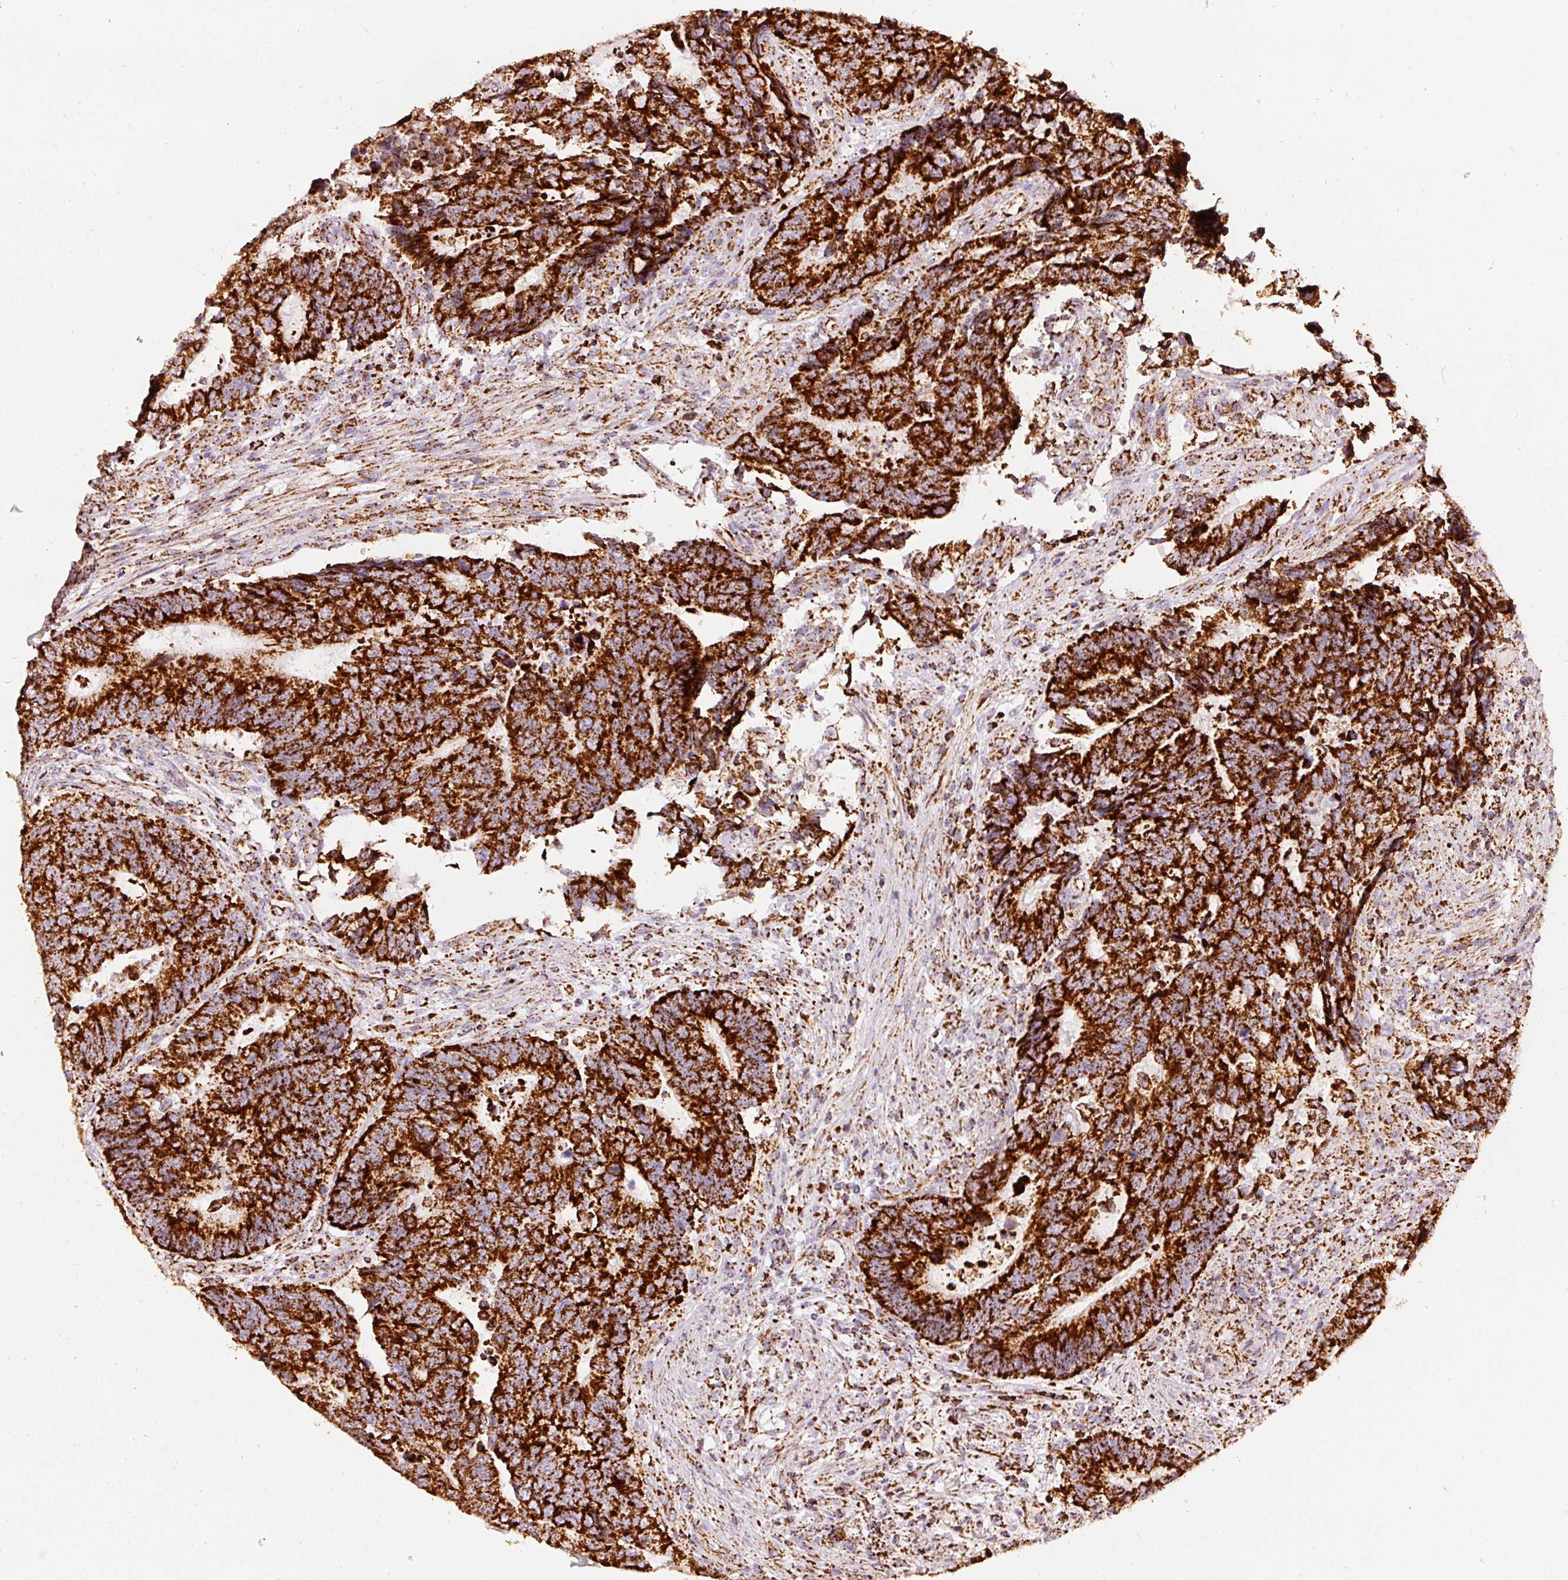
{"staining": {"intensity": "strong", "quantity": ">75%", "location": "cytoplasmic/membranous"}, "tissue": "colorectal cancer", "cell_type": "Tumor cells", "image_type": "cancer", "snomed": [{"axis": "morphology", "description": "Adenocarcinoma, NOS"}, {"axis": "topography", "description": "Colon"}], "caption": "A high amount of strong cytoplasmic/membranous expression is appreciated in about >75% of tumor cells in colorectal cancer (adenocarcinoma) tissue. Ihc stains the protein in brown and the nuclei are stained blue.", "gene": "UQCRC1", "patient": {"sex": "male", "age": 87}}